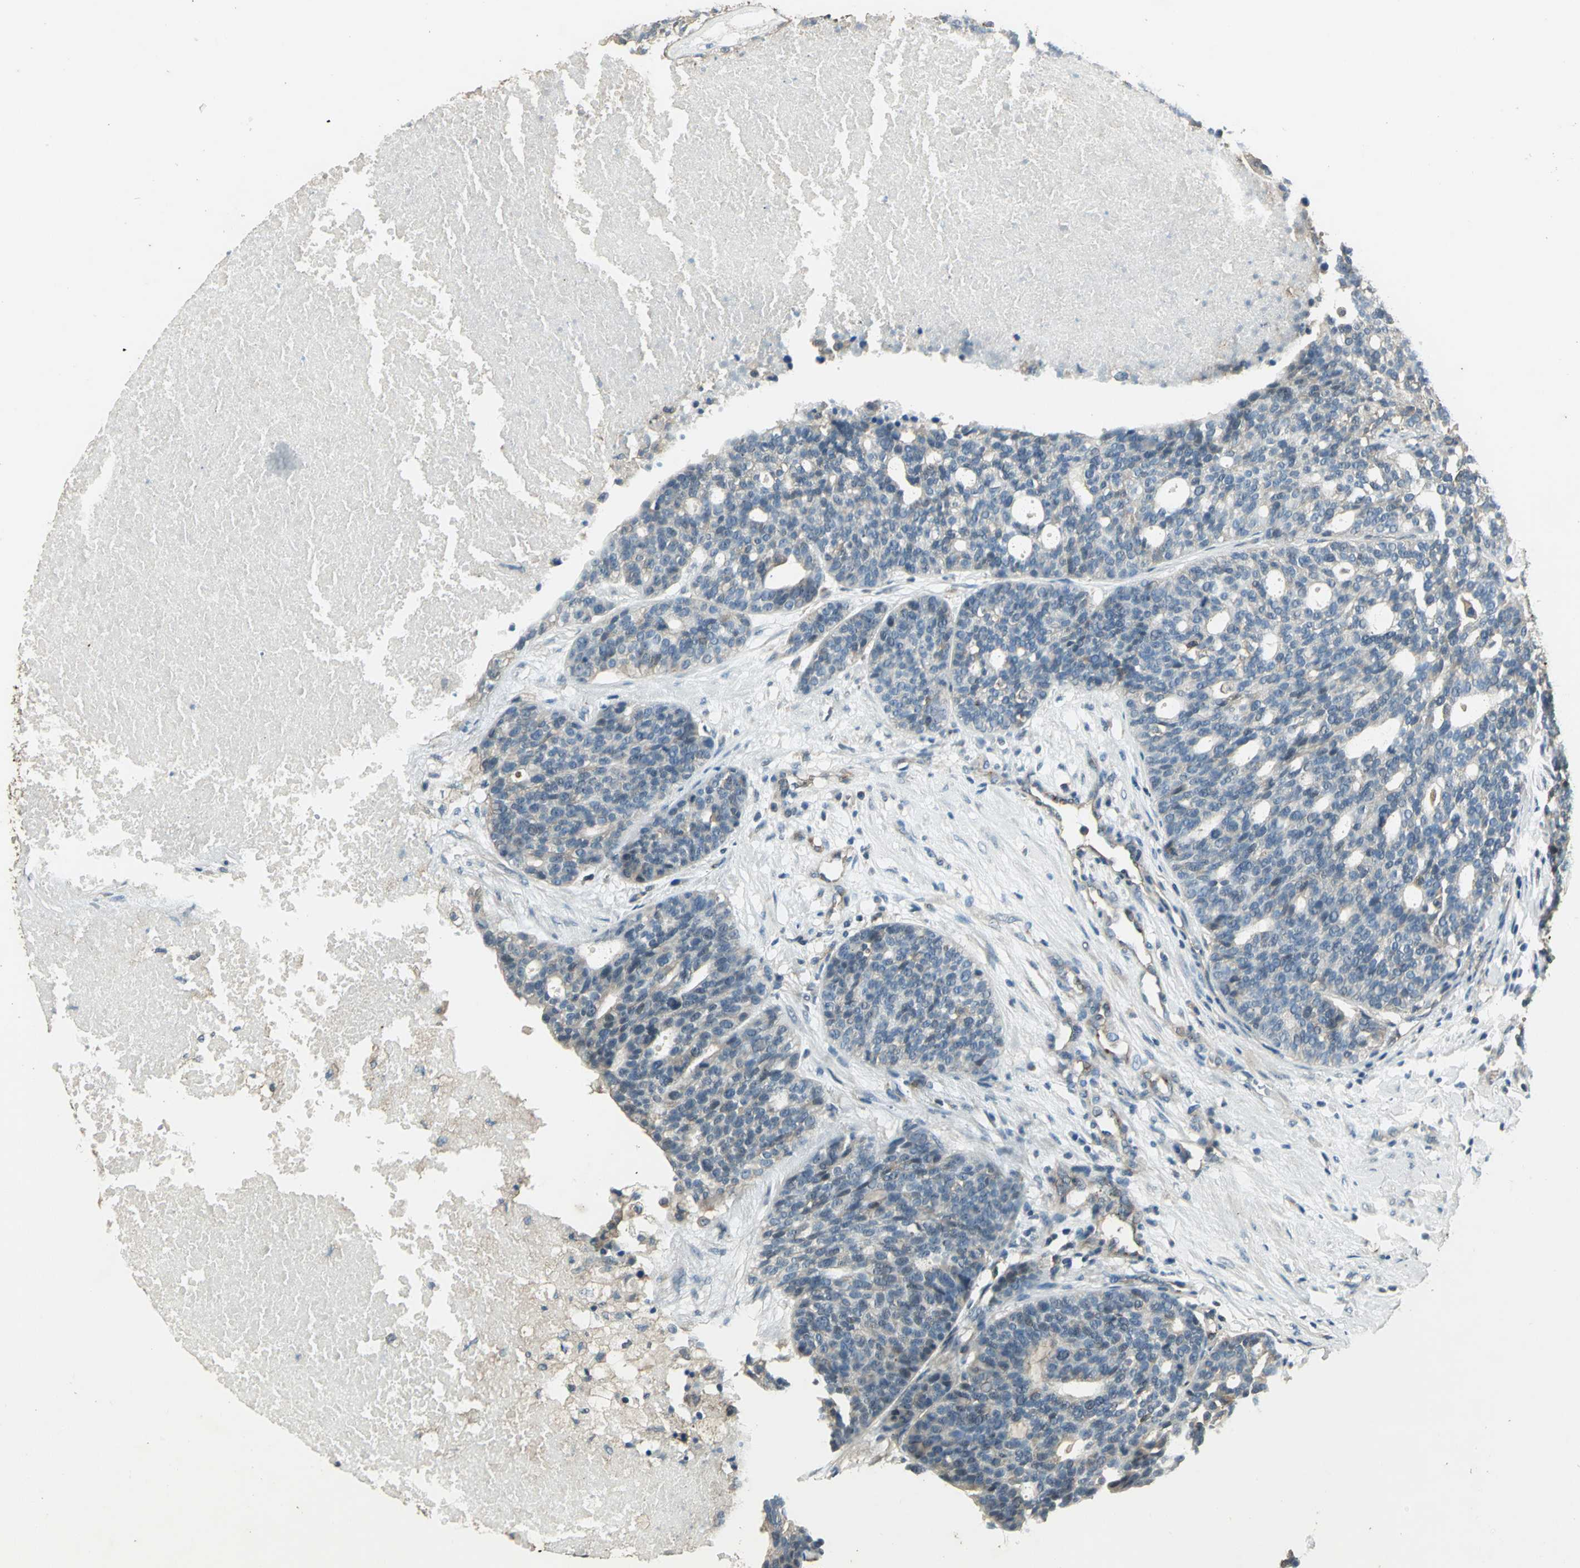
{"staining": {"intensity": "weak", "quantity": "25%-75%", "location": "cytoplasmic/membranous"}, "tissue": "ovarian cancer", "cell_type": "Tumor cells", "image_type": "cancer", "snomed": [{"axis": "morphology", "description": "Cystadenocarcinoma, serous, NOS"}, {"axis": "topography", "description": "Ovary"}], "caption": "Ovarian cancer (serous cystadenocarcinoma) stained with a brown dye demonstrates weak cytoplasmic/membranous positive staining in about 25%-75% of tumor cells.", "gene": "RAPGEF1", "patient": {"sex": "female", "age": 59}}